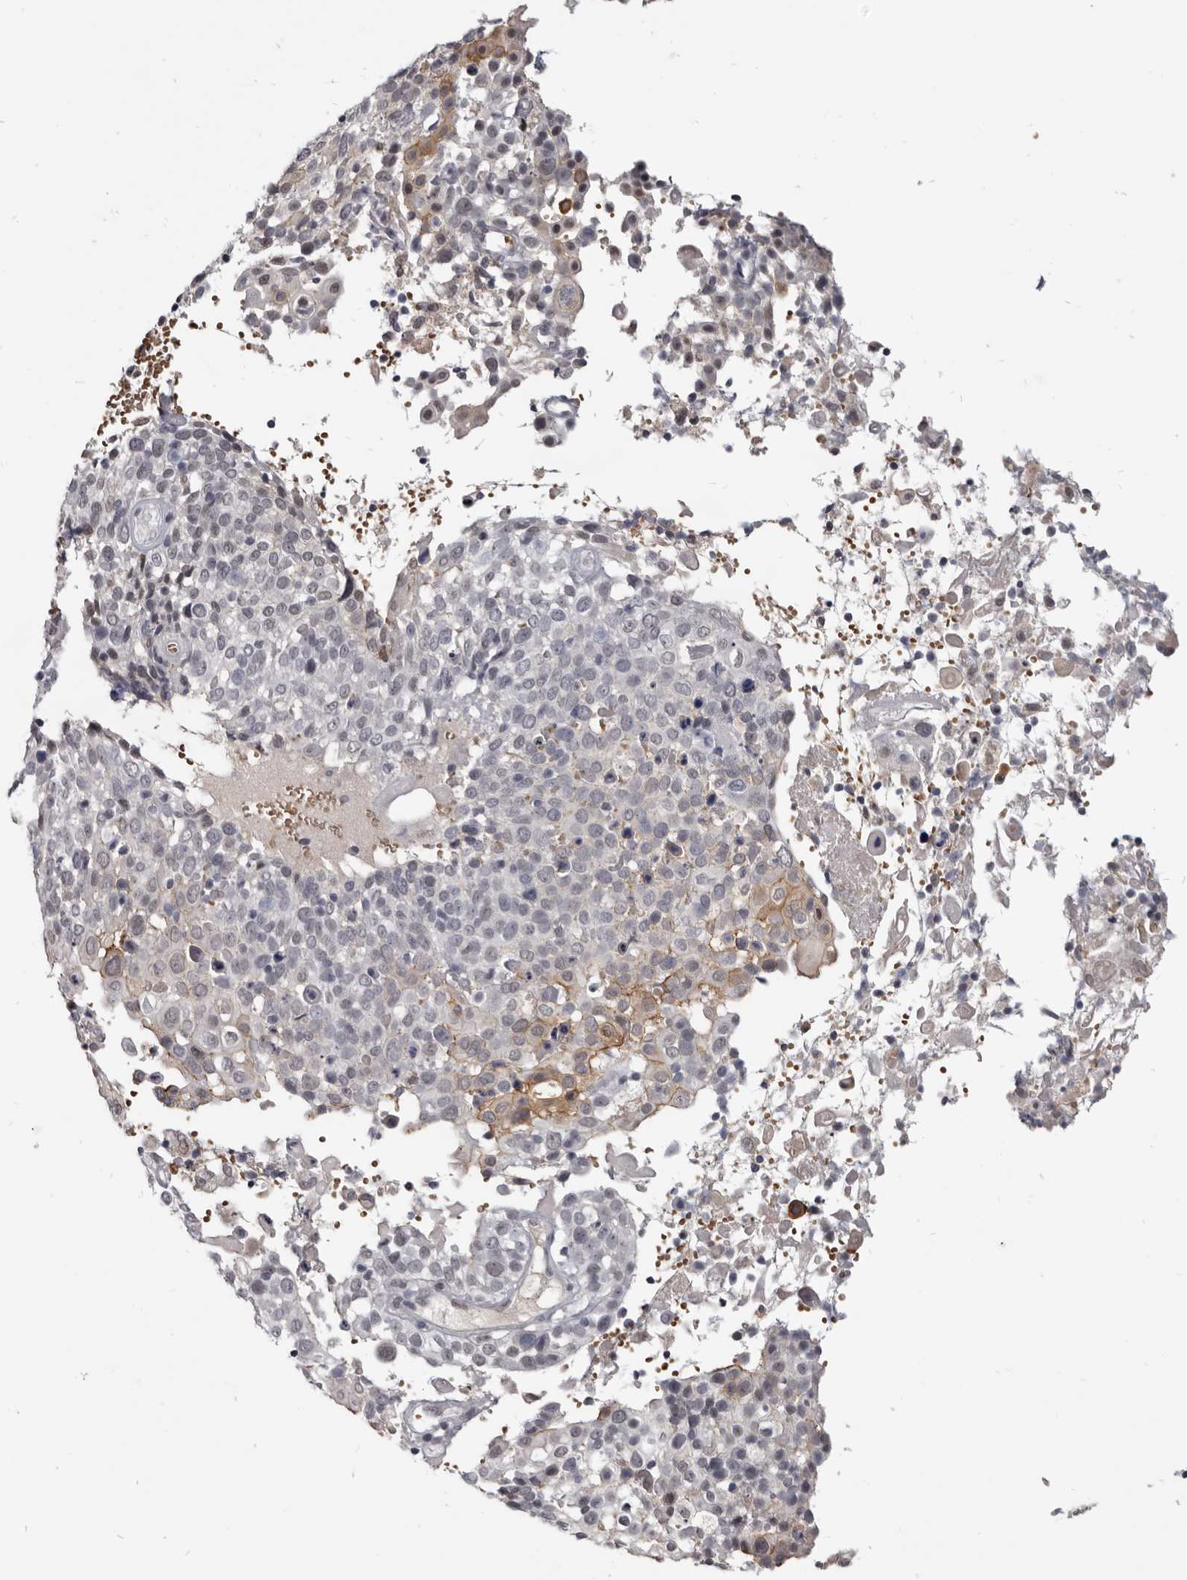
{"staining": {"intensity": "moderate", "quantity": "<25%", "location": "cytoplasmic/membranous"}, "tissue": "cervical cancer", "cell_type": "Tumor cells", "image_type": "cancer", "snomed": [{"axis": "morphology", "description": "Squamous cell carcinoma, NOS"}, {"axis": "topography", "description": "Cervix"}], "caption": "An immunohistochemistry (IHC) image of neoplastic tissue is shown. Protein staining in brown labels moderate cytoplasmic/membranous positivity in squamous cell carcinoma (cervical) within tumor cells.", "gene": "CGN", "patient": {"sex": "female", "age": 74}}